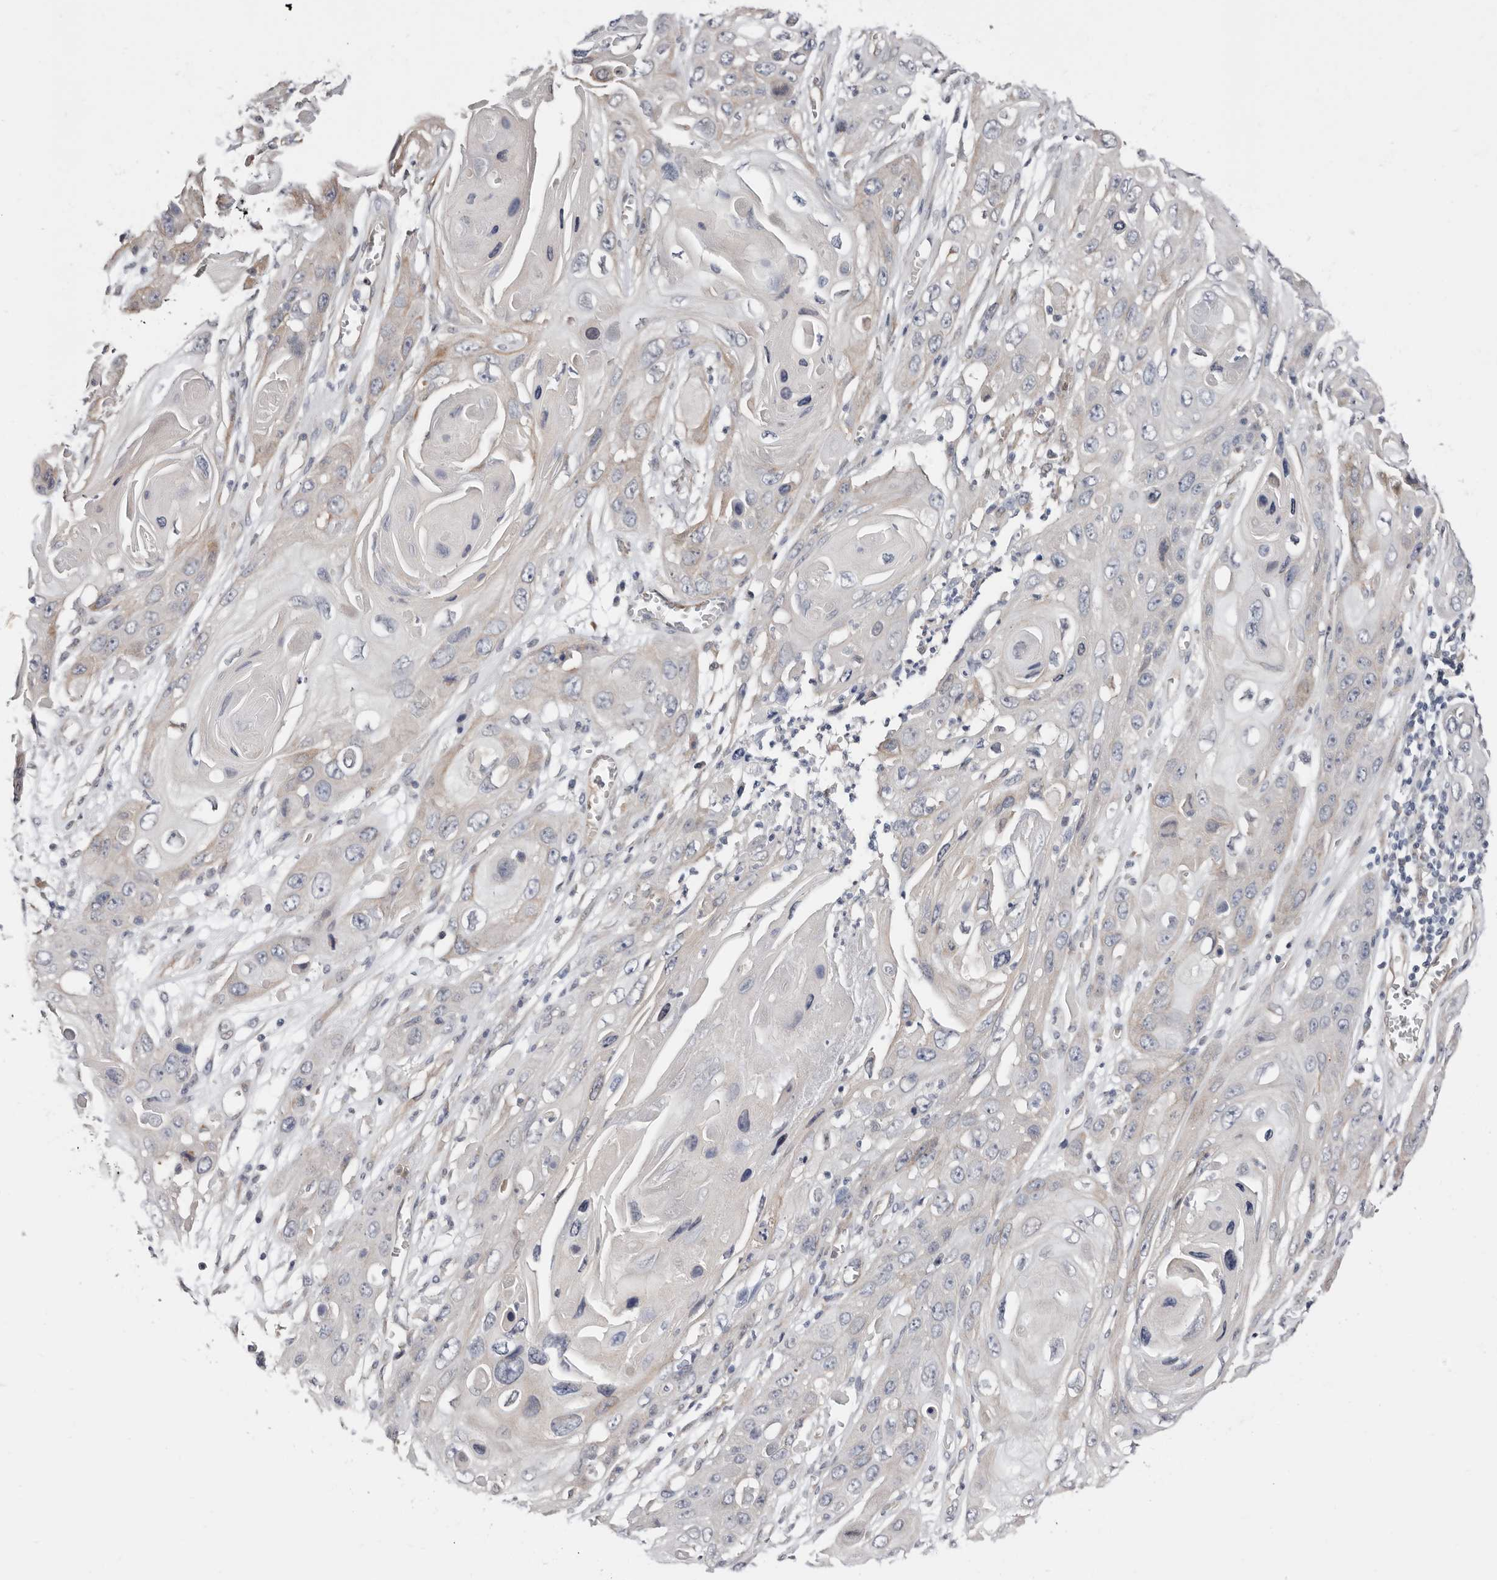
{"staining": {"intensity": "negative", "quantity": "none", "location": "none"}, "tissue": "skin cancer", "cell_type": "Tumor cells", "image_type": "cancer", "snomed": [{"axis": "morphology", "description": "Squamous cell carcinoma, NOS"}, {"axis": "topography", "description": "Skin"}], "caption": "Human skin squamous cell carcinoma stained for a protein using IHC shows no staining in tumor cells.", "gene": "ASRGL1", "patient": {"sex": "male", "age": 55}}